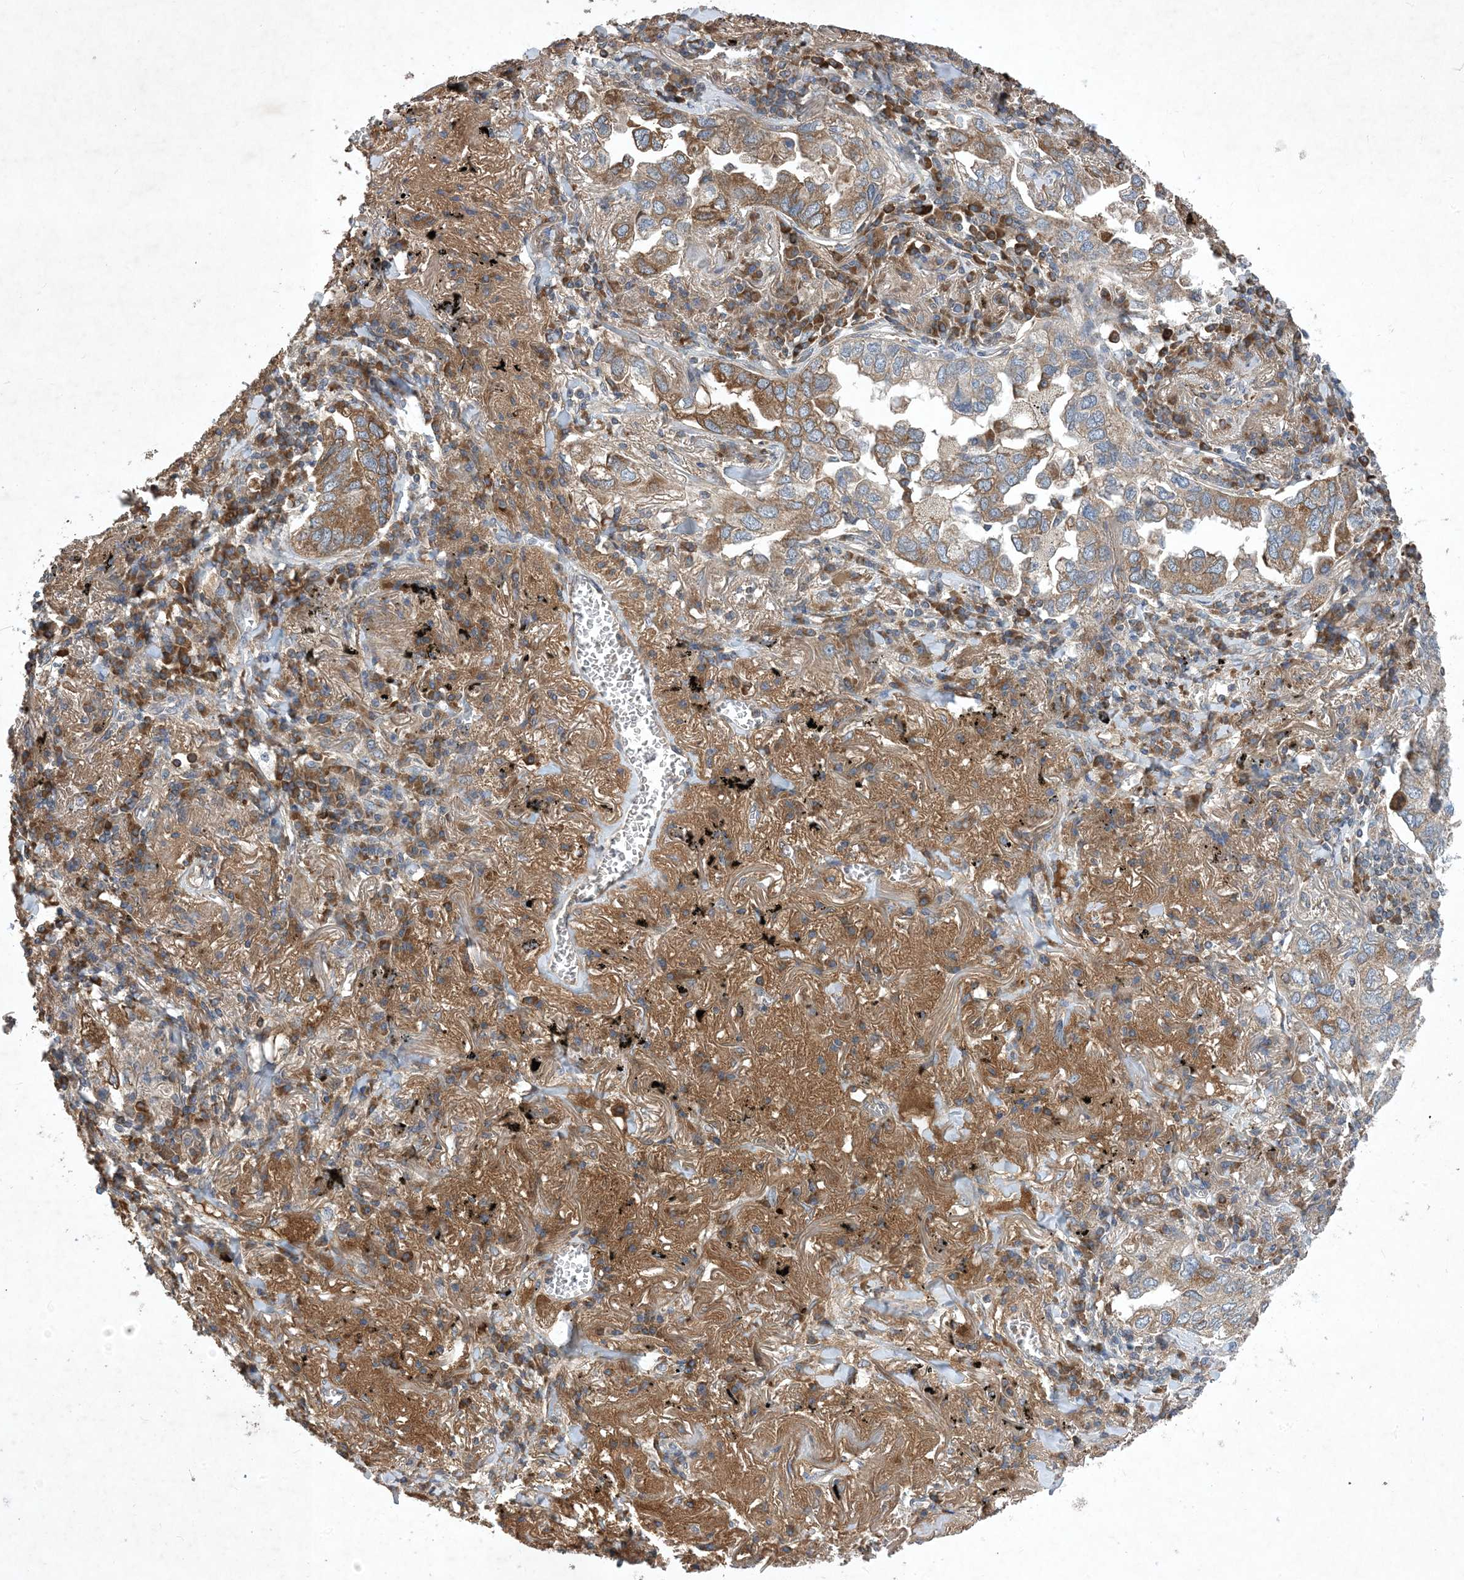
{"staining": {"intensity": "moderate", "quantity": ">75%", "location": "cytoplasmic/membranous"}, "tissue": "lung cancer", "cell_type": "Tumor cells", "image_type": "cancer", "snomed": [{"axis": "morphology", "description": "Adenocarcinoma, NOS"}, {"axis": "topography", "description": "Lung"}], "caption": "Lung cancer (adenocarcinoma) stained with a protein marker shows moderate staining in tumor cells.", "gene": "STK19", "patient": {"sex": "male", "age": 65}}